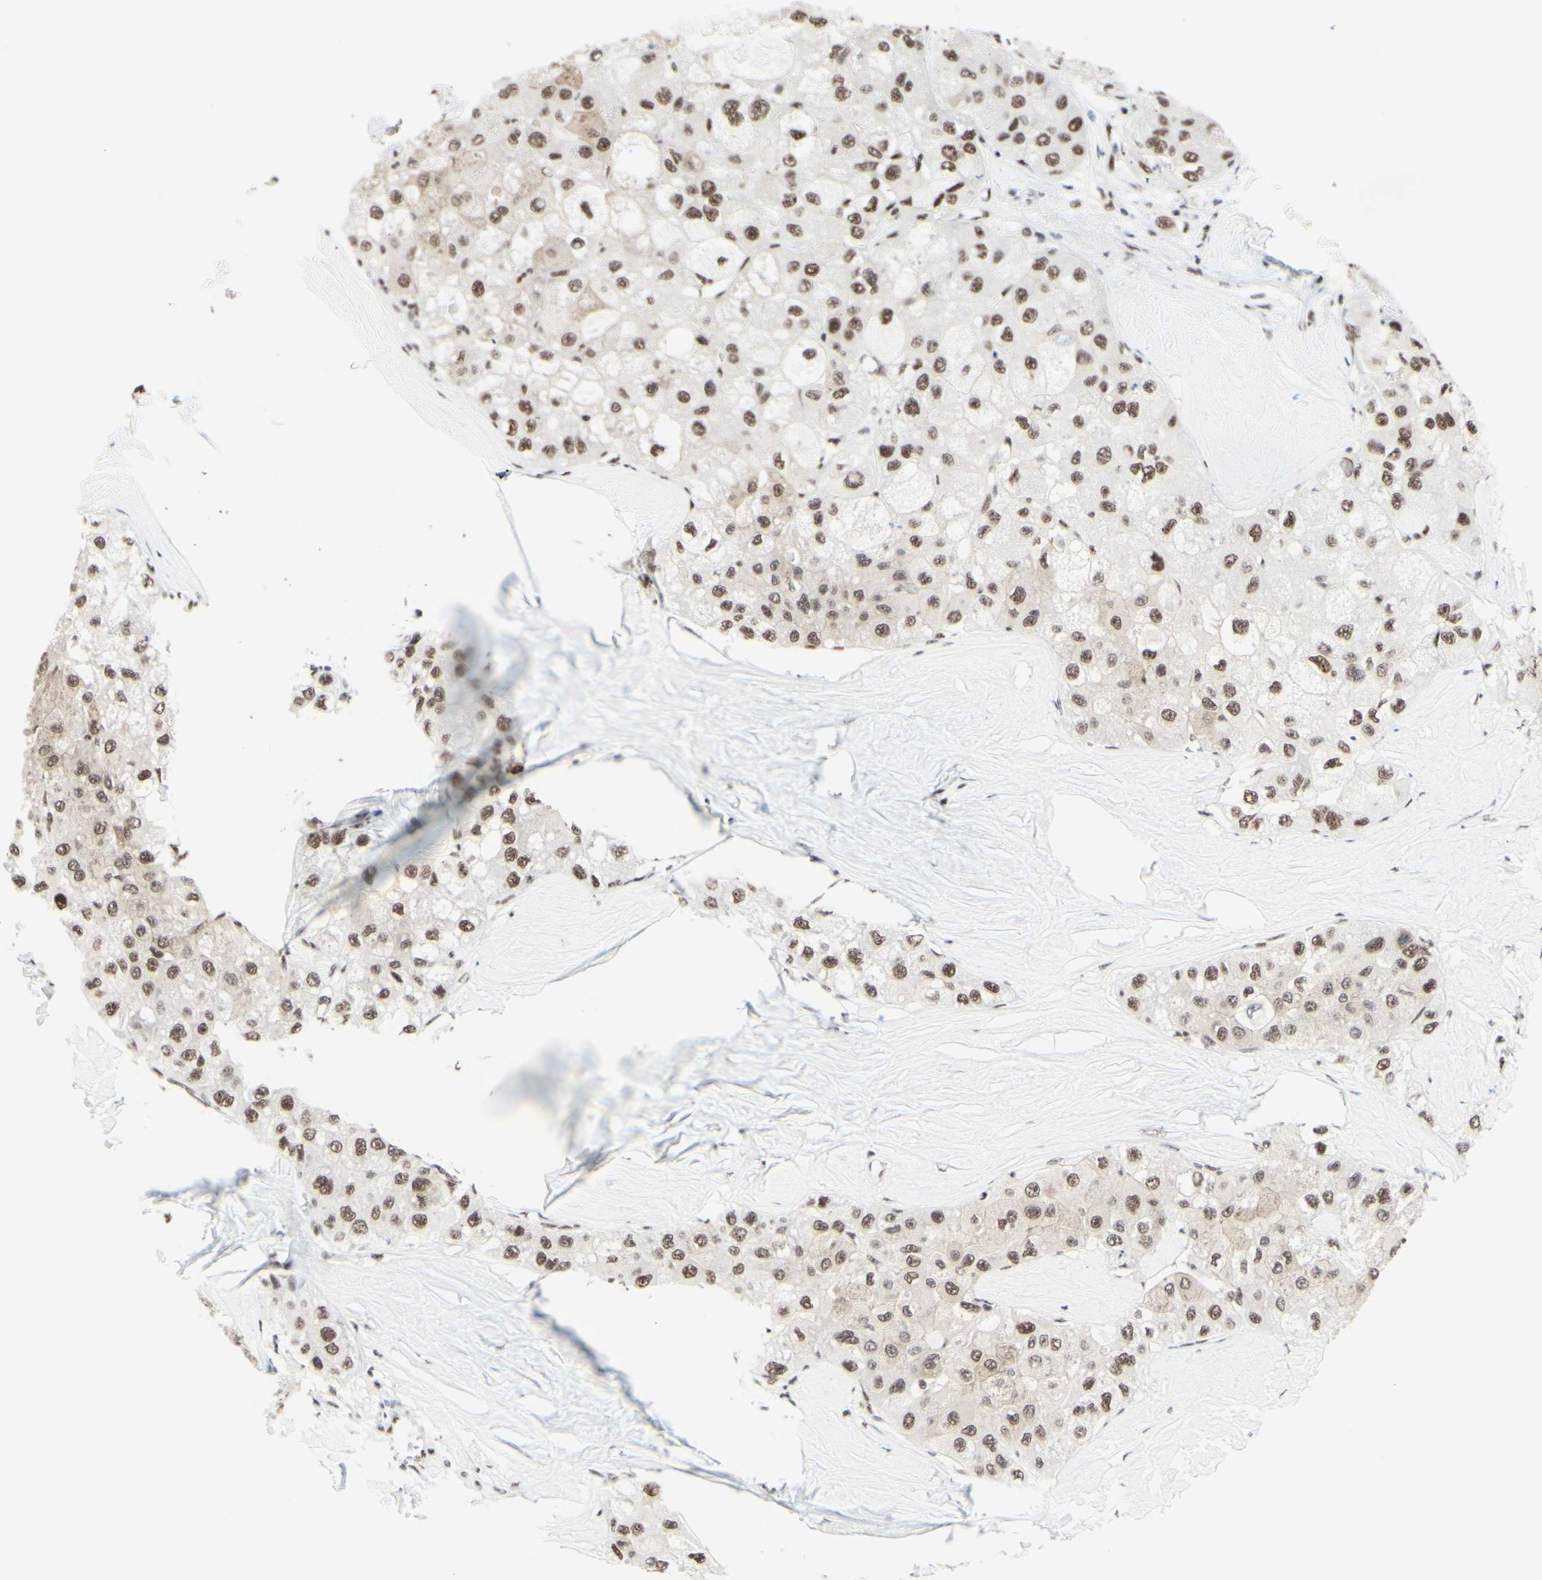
{"staining": {"intensity": "moderate", "quantity": ">75%", "location": "nuclear"}, "tissue": "liver cancer", "cell_type": "Tumor cells", "image_type": "cancer", "snomed": [{"axis": "morphology", "description": "Carcinoma, Hepatocellular, NOS"}, {"axis": "topography", "description": "Liver"}], "caption": "Hepatocellular carcinoma (liver) was stained to show a protein in brown. There is medium levels of moderate nuclear staining in approximately >75% of tumor cells.", "gene": "WTAP", "patient": {"sex": "male", "age": 80}}